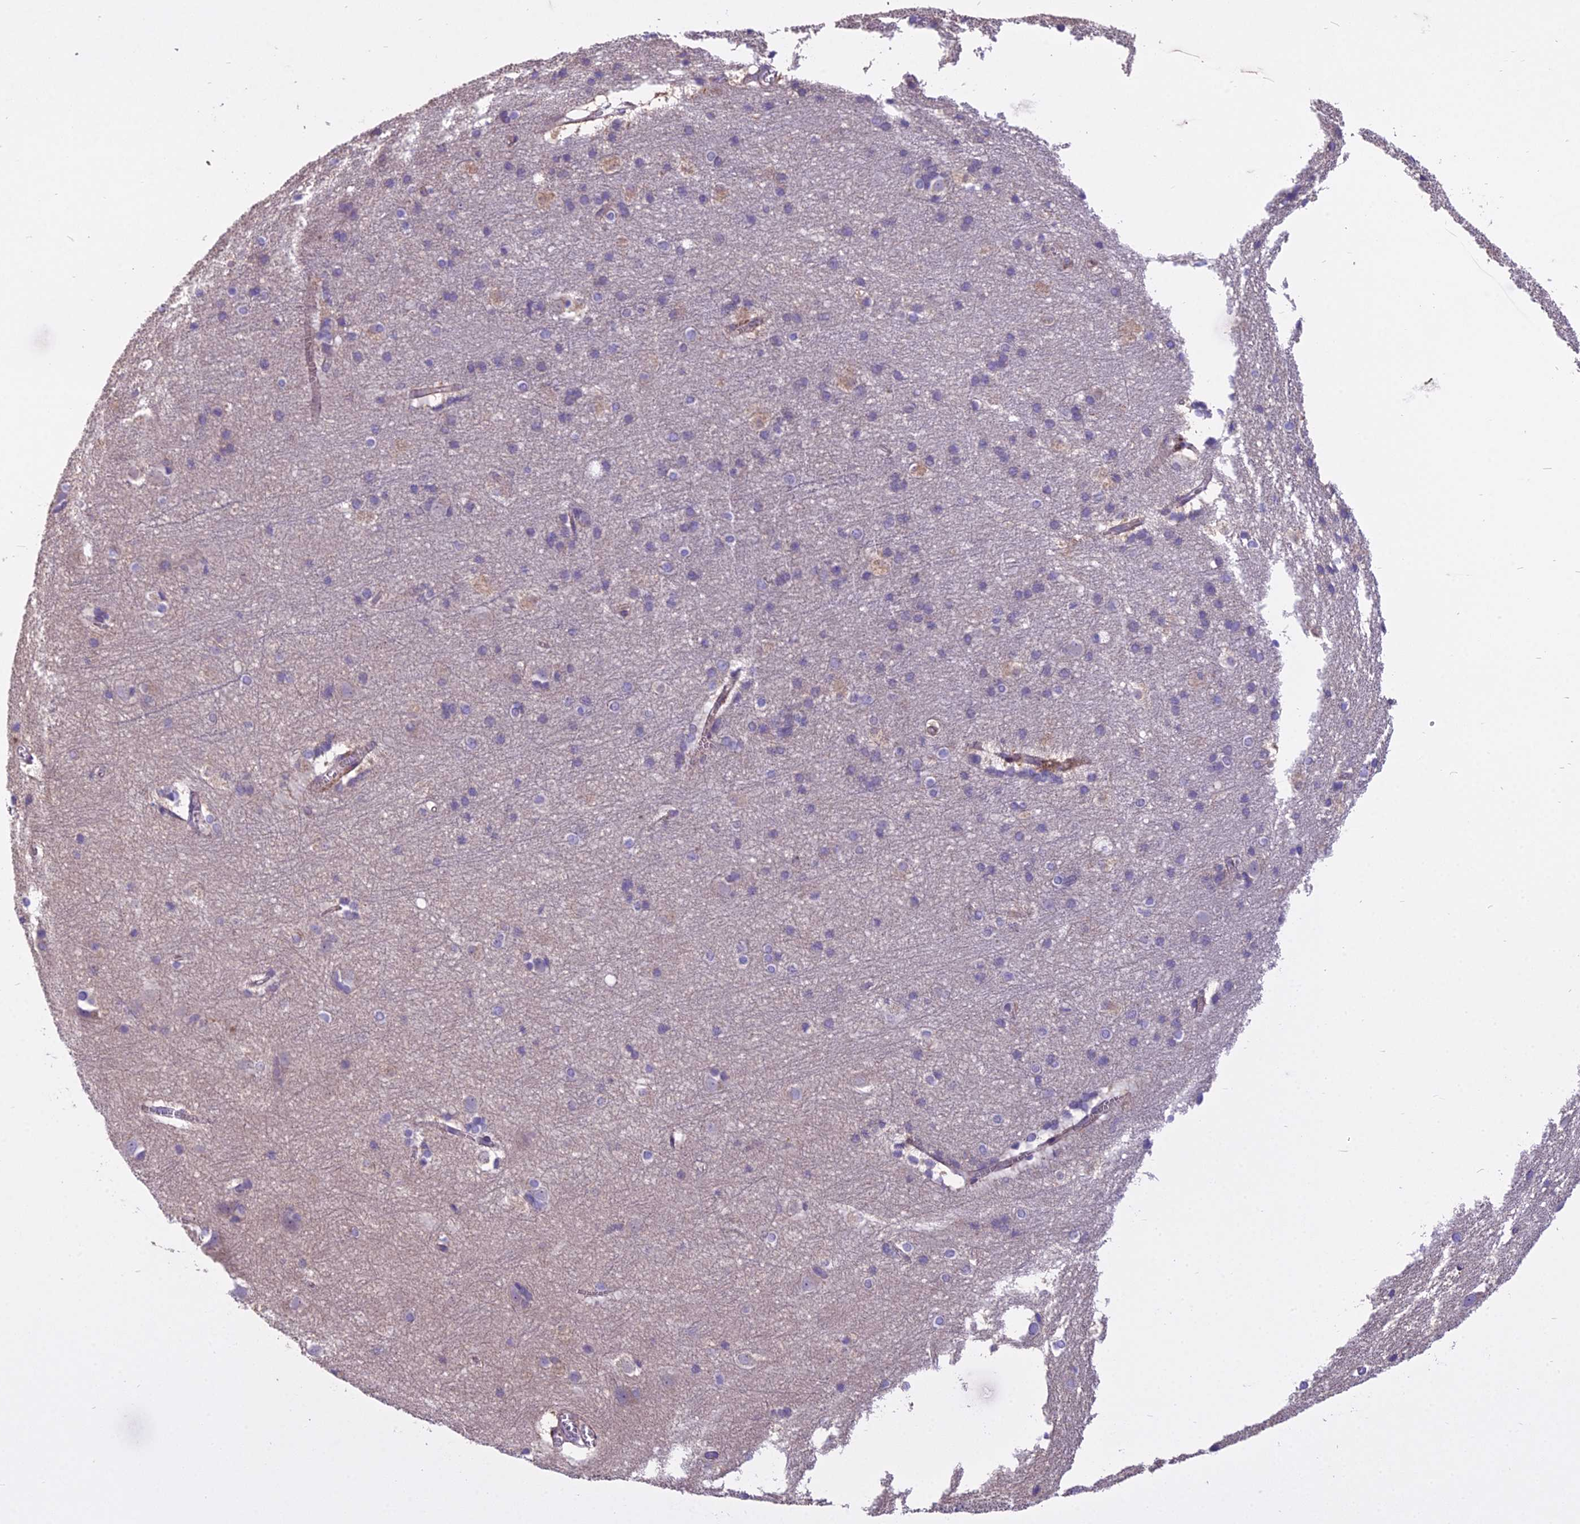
{"staining": {"intensity": "weak", "quantity": ">75%", "location": "cytoplasmic/membranous"}, "tissue": "cerebral cortex", "cell_type": "Endothelial cells", "image_type": "normal", "snomed": [{"axis": "morphology", "description": "Normal tissue, NOS"}, {"axis": "topography", "description": "Cerebral cortex"}], "caption": "Unremarkable cerebral cortex demonstrates weak cytoplasmic/membranous staining in approximately >75% of endothelial cells The staining was performed using DAB (3,3'-diaminobenzidine), with brown indicating positive protein expression. Nuclei are stained blue with hematoxylin..", "gene": "DUS2", "patient": {"sex": "male", "age": 54}}